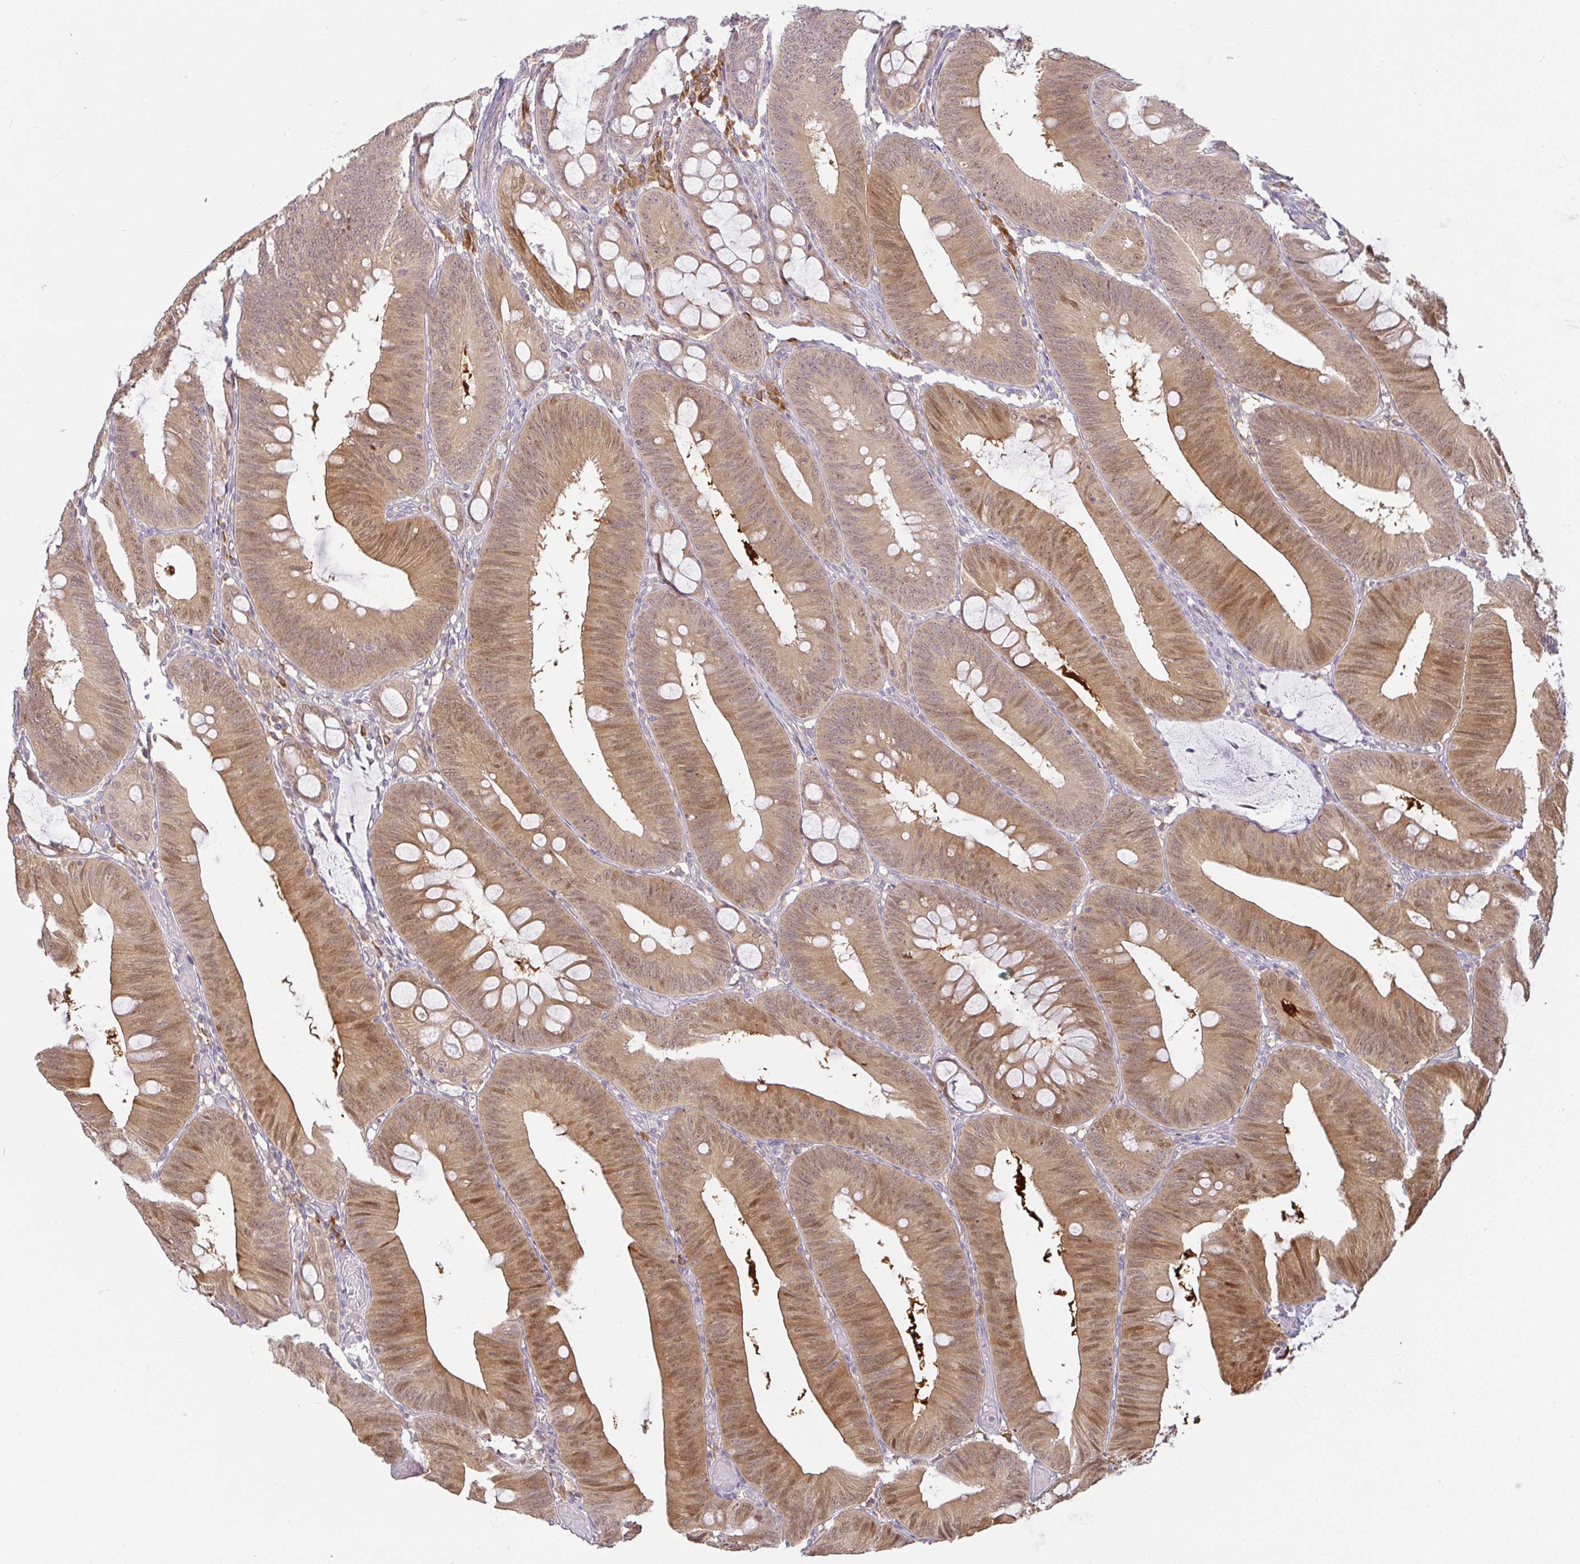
{"staining": {"intensity": "moderate", "quantity": ">75%", "location": "cytoplasmic/membranous,nuclear"}, "tissue": "colorectal cancer", "cell_type": "Tumor cells", "image_type": "cancer", "snomed": [{"axis": "morphology", "description": "Adenocarcinoma, NOS"}, {"axis": "topography", "description": "Colon"}], "caption": "Immunohistochemistry (IHC) staining of colorectal cancer (adenocarcinoma), which reveals medium levels of moderate cytoplasmic/membranous and nuclear staining in about >75% of tumor cells indicating moderate cytoplasmic/membranous and nuclear protein staining. The staining was performed using DAB (brown) for protein detection and nuclei were counterstained in hematoxylin (blue).", "gene": "DERL2", "patient": {"sex": "male", "age": 84}}